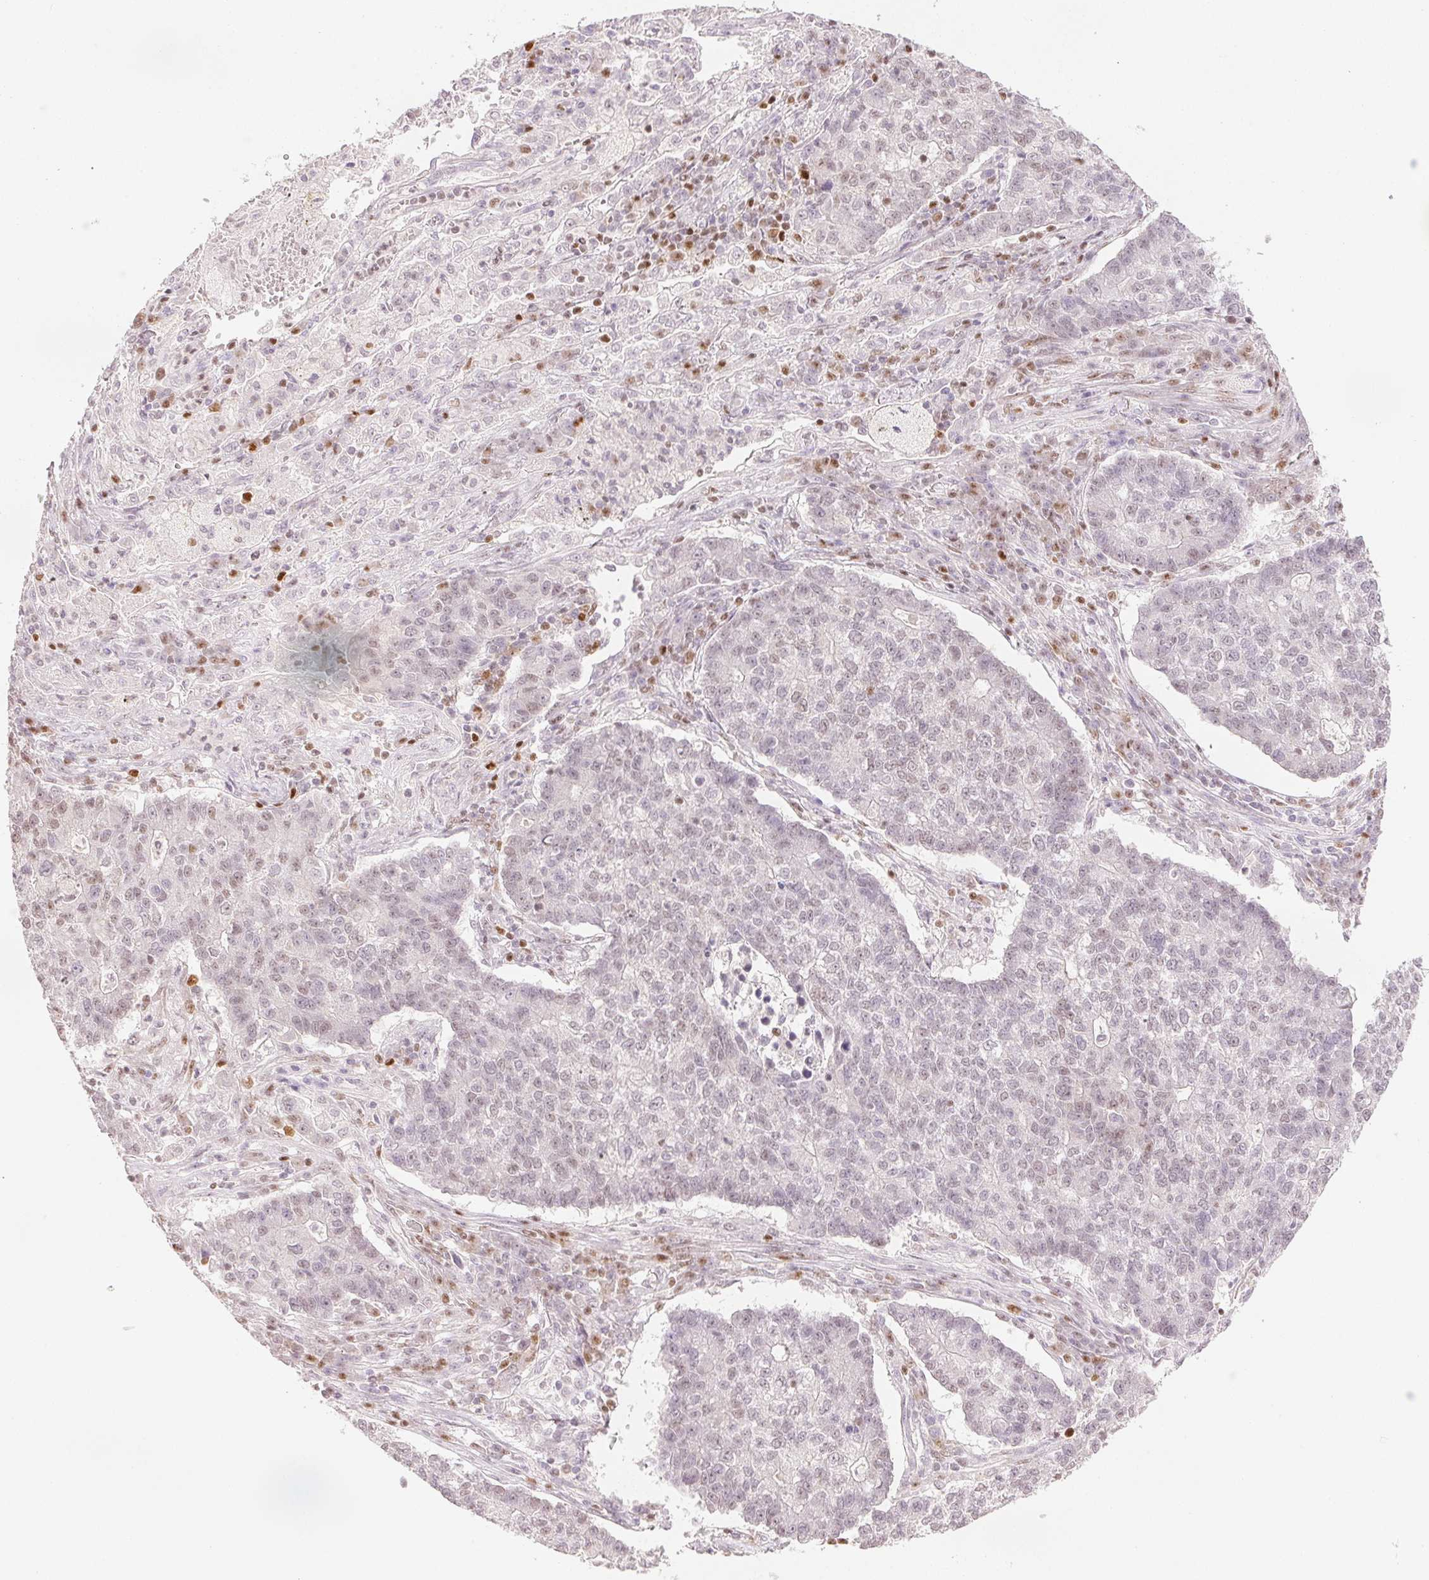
{"staining": {"intensity": "negative", "quantity": "none", "location": "none"}, "tissue": "lung cancer", "cell_type": "Tumor cells", "image_type": "cancer", "snomed": [{"axis": "morphology", "description": "Adenocarcinoma, NOS"}, {"axis": "topography", "description": "Lung"}], "caption": "Micrograph shows no significant protein positivity in tumor cells of lung adenocarcinoma.", "gene": "RUNX2", "patient": {"sex": "male", "age": 57}}